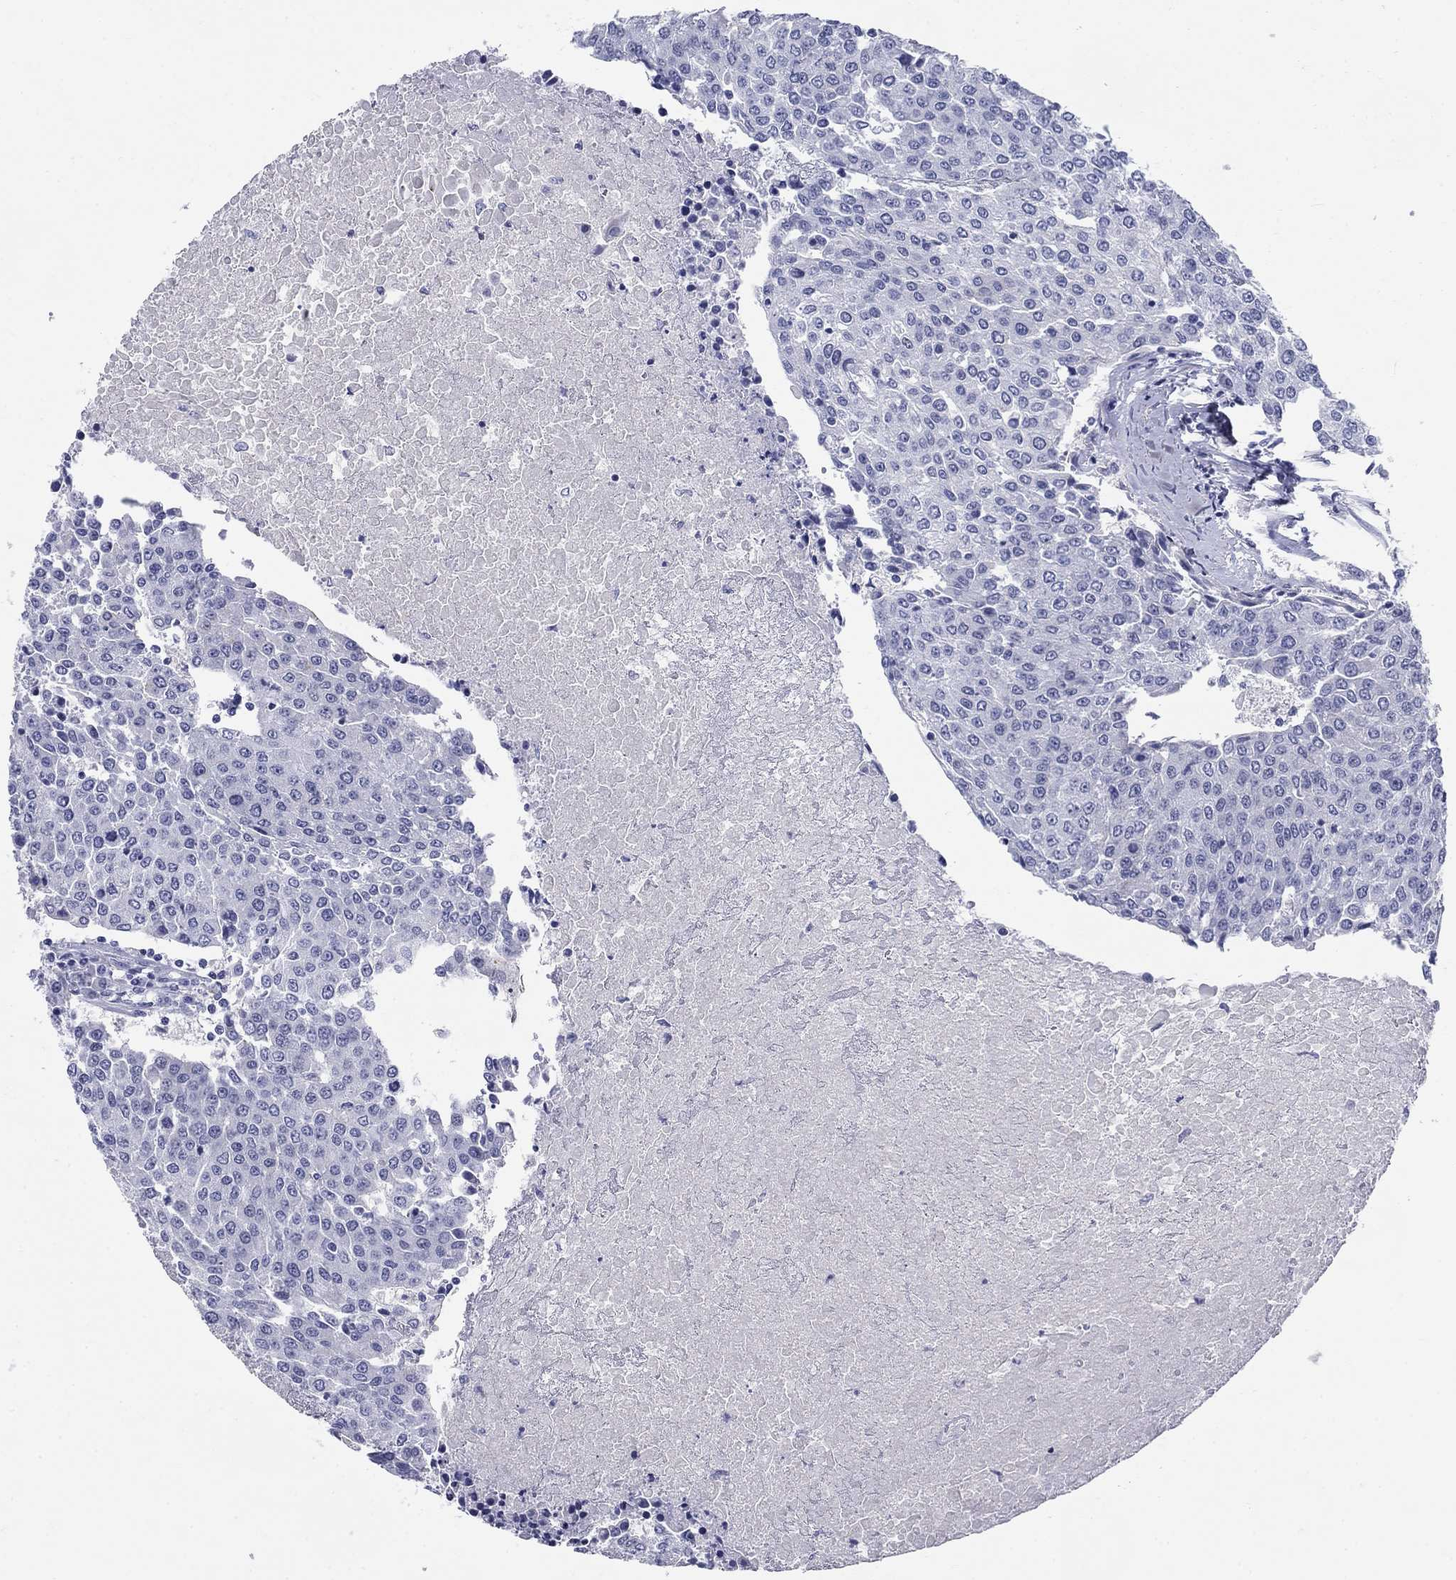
{"staining": {"intensity": "strong", "quantity": "<25%", "location": "cytoplasmic/membranous"}, "tissue": "urothelial cancer", "cell_type": "Tumor cells", "image_type": "cancer", "snomed": [{"axis": "morphology", "description": "Urothelial carcinoma, High grade"}, {"axis": "topography", "description": "Urinary bladder"}], "caption": "Immunohistochemistry histopathology image of human urothelial carcinoma (high-grade) stained for a protein (brown), which reveals medium levels of strong cytoplasmic/membranous positivity in about <25% of tumor cells.", "gene": "C4orf19", "patient": {"sex": "female", "age": 85}}